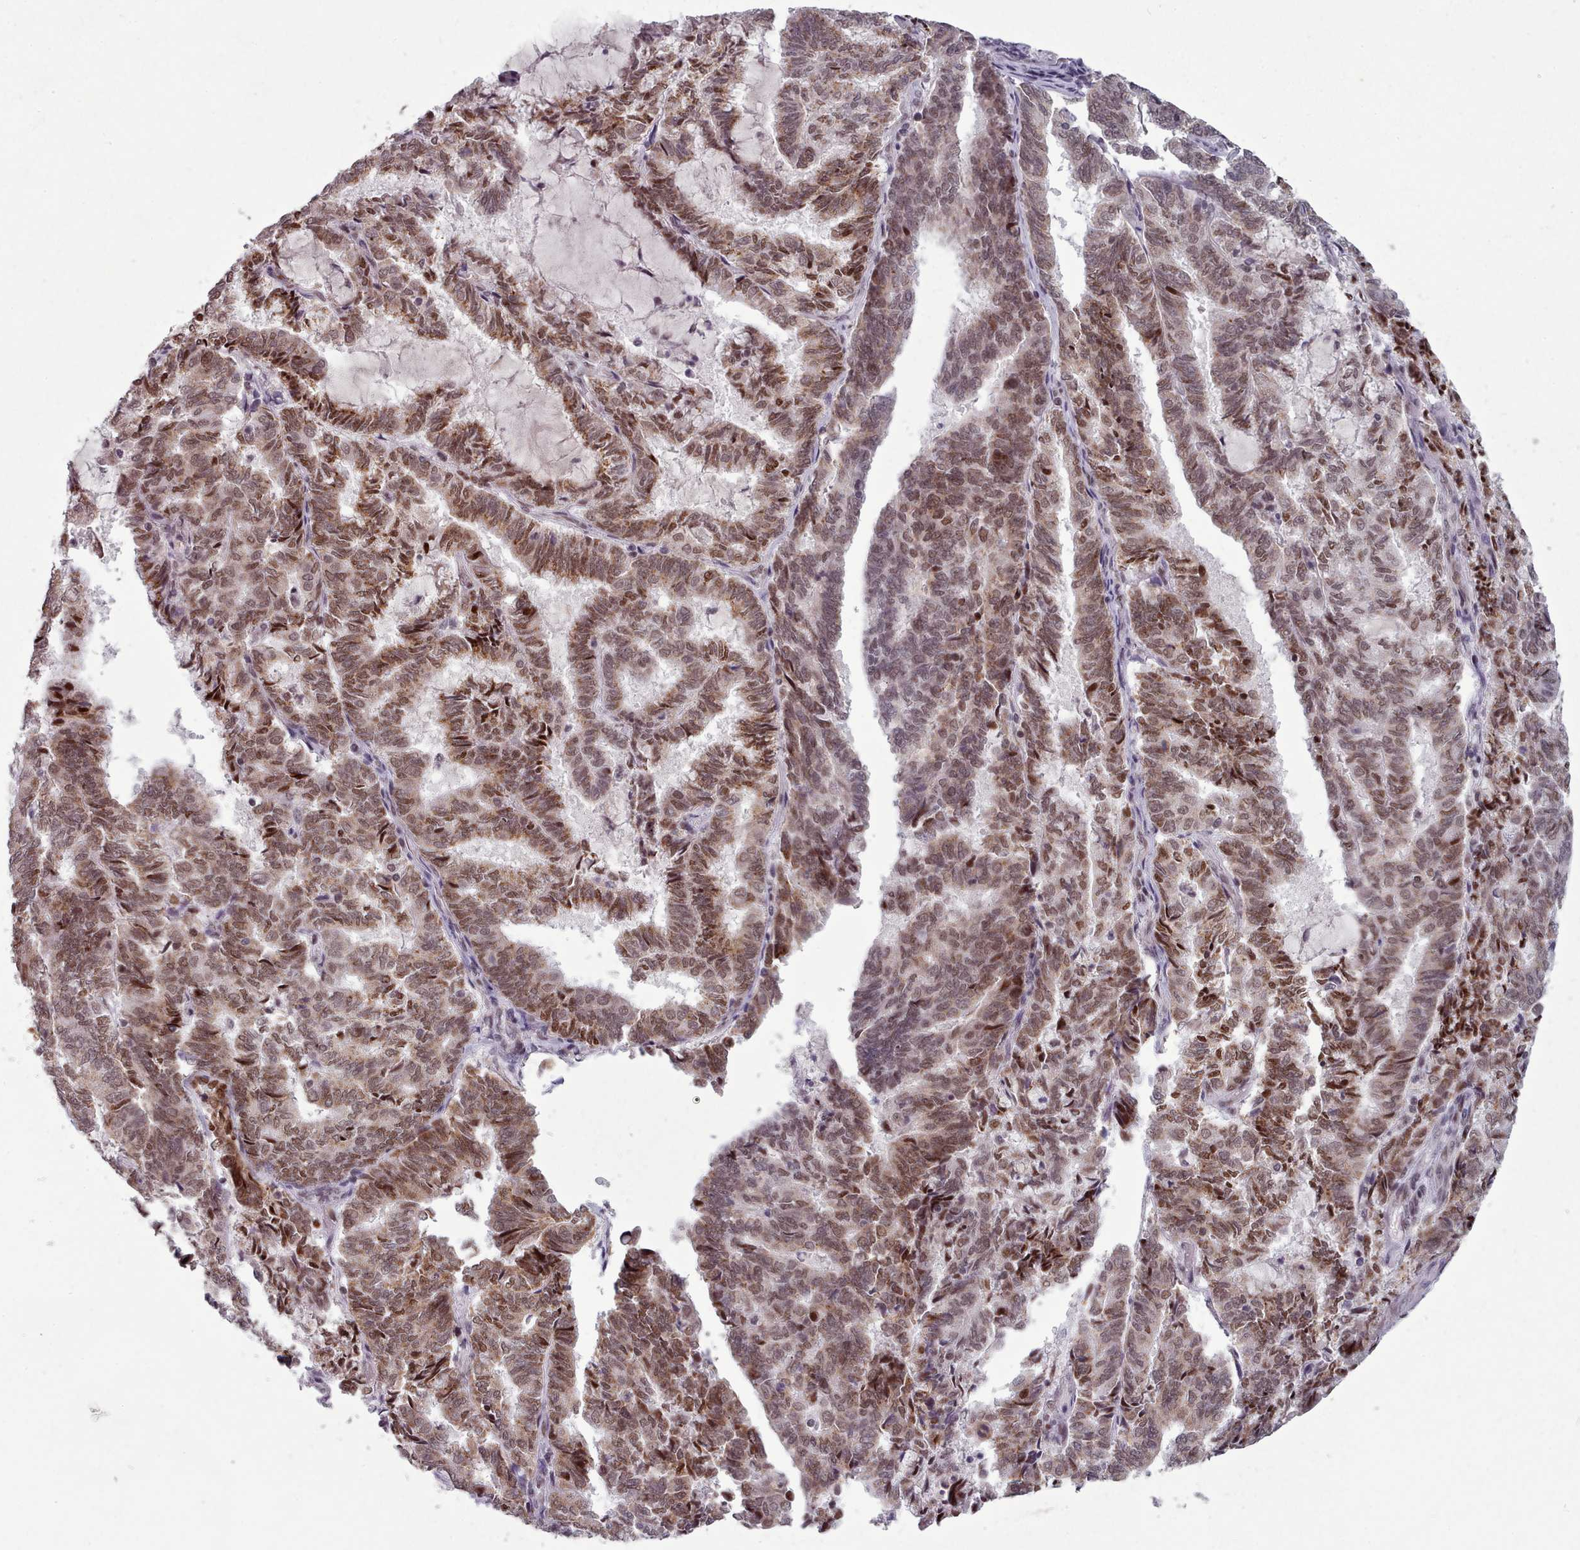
{"staining": {"intensity": "moderate", "quantity": ">75%", "location": "cytoplasmic/membranous,nuclear"}, "tissue": "endometrial cancer", "cell_type": "Tumor cells", "image_type": "cancer", "snomed": [{"axis": "morphology", "description": "Adenocarcinoma, NOS"}, {"axis": "topography", "description": "Endometrium"}], "caption": "Immunohistochemistry (IHC) micrograph of human endometrial cancer (adenocarcinoma) stained for a protein (brown), which exhibits medium levels of moderate cytoplasmic/membranous and nuclear staining in approximately >75% of tumor cells.", "gene": "SRSF9", "patient": {"sex": "female", "age": 80}}